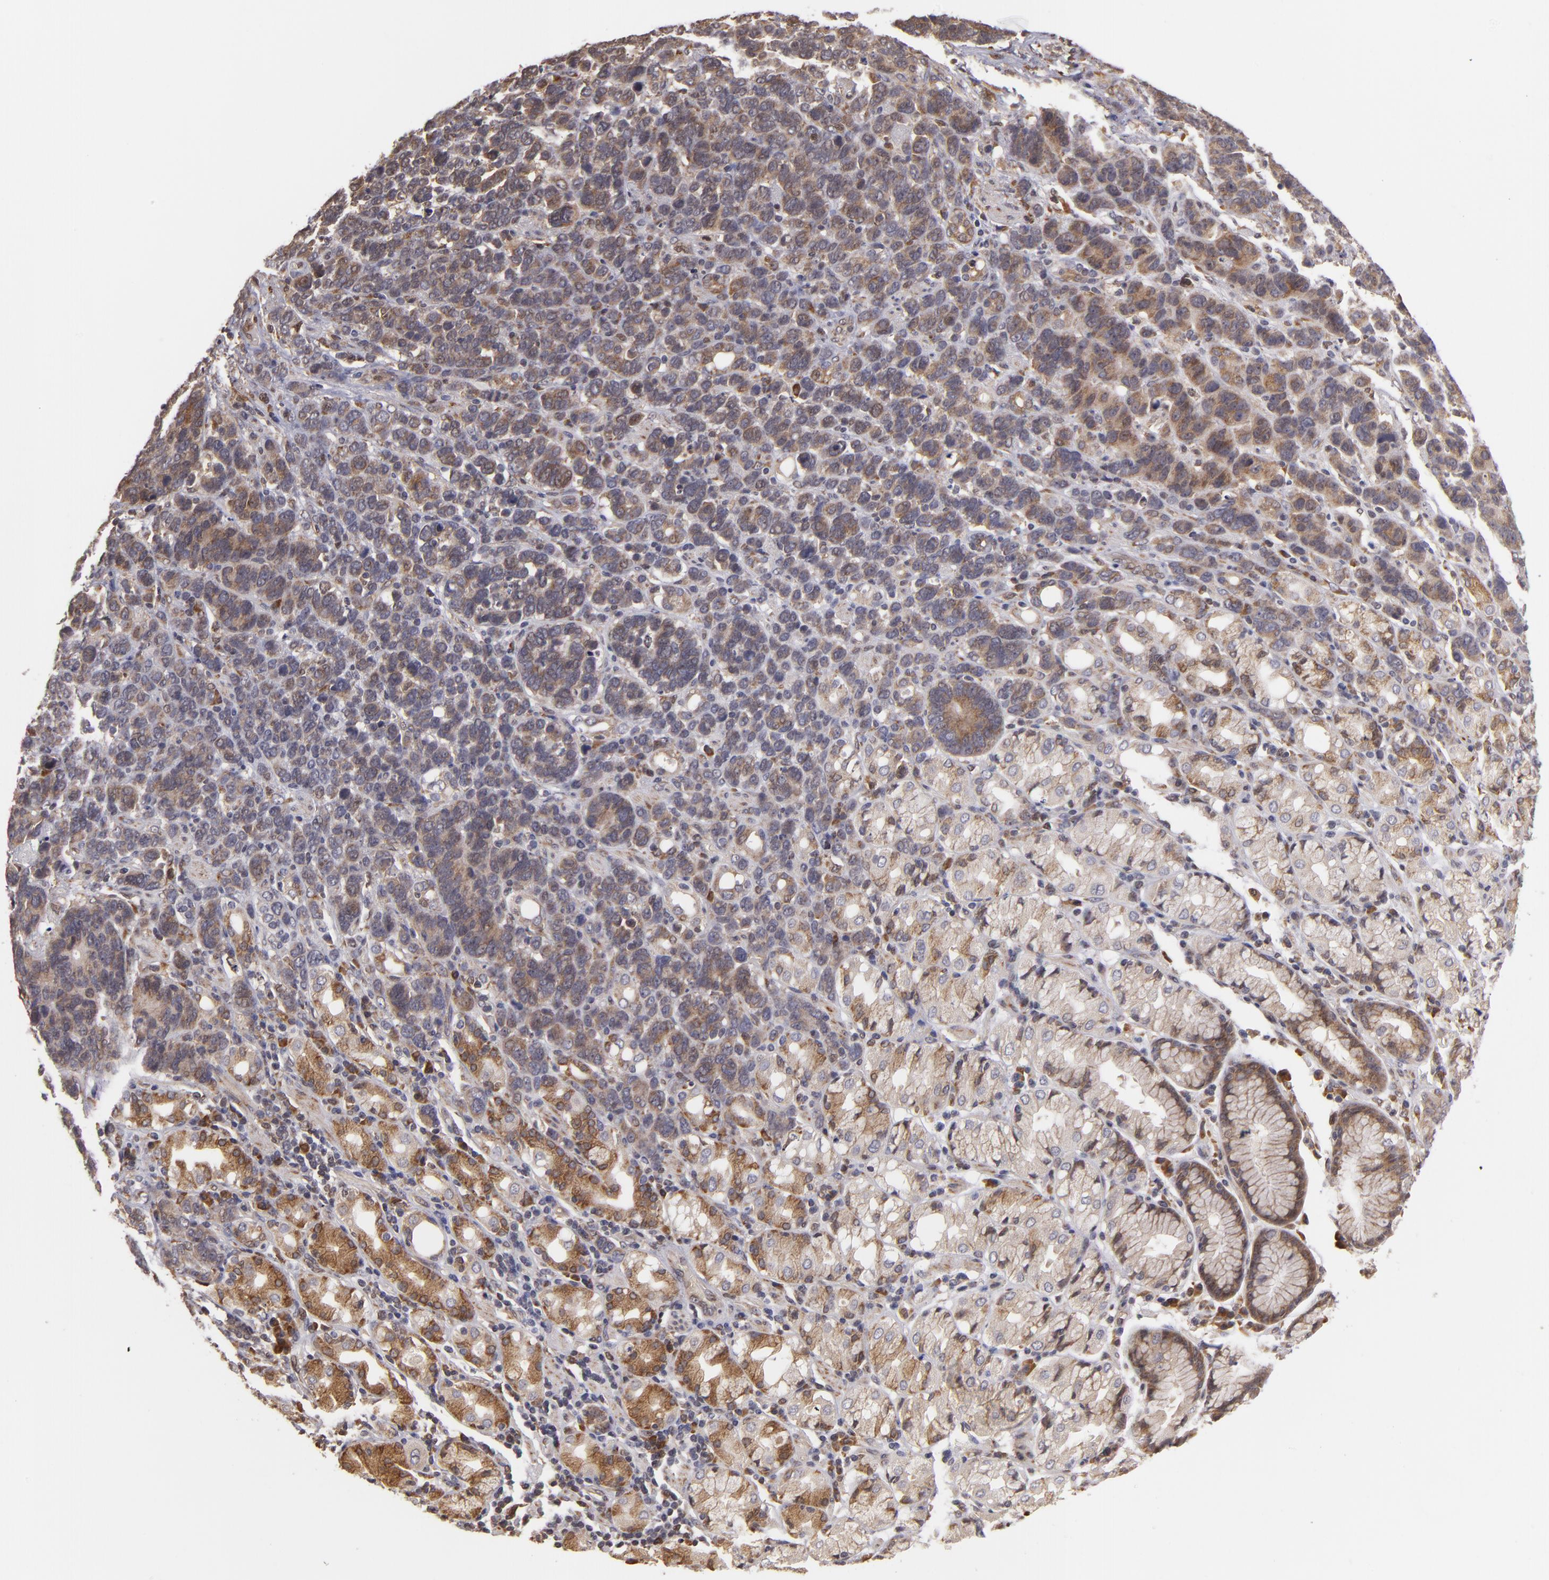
{"staining": {"intensity": "weak", "quantity": ">75%", "location": "cytoplasmic/membranous"}, "tissue": "stomach cancer", "cell_type": "Tumor cells", "image_type": "cancer", "snomed": [{"axis": "morphology", "description": "Adenocarcinoma, NOS"}, {"axis": "topography", "description": "Stomach, upper"}], "caption": "The photomicrograph exhibits immunohistochemical staining of adenocarcinoma (stomach). There is weak cytoplasmic/membranous expression is appreciated in about >75% of tumor cells.", "gene": "CASP1", "patient": {"sex": "male", "age": 71}}